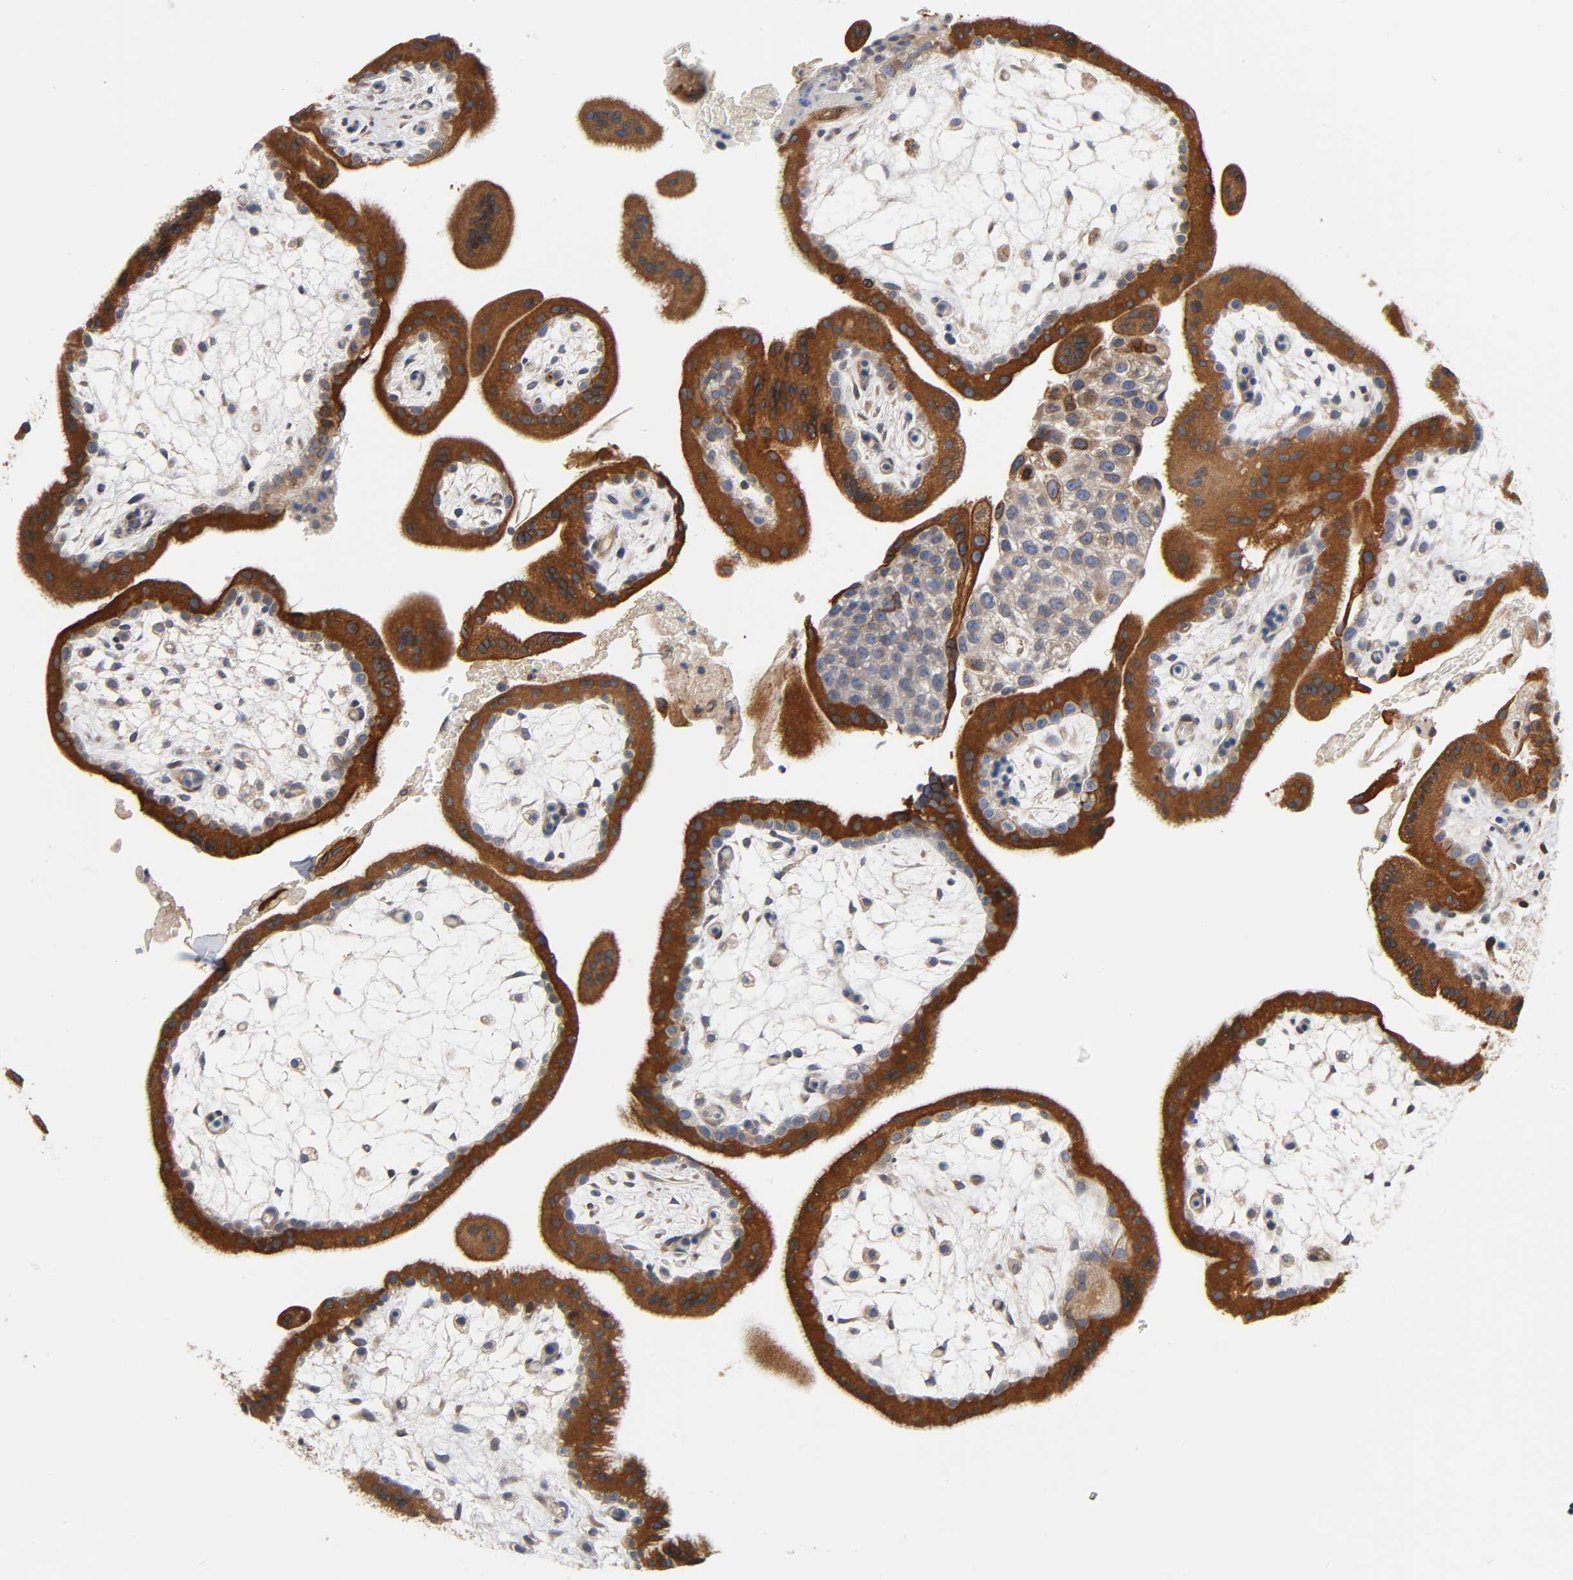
{"staining": {"intensity": "strong", "quantity": ">75%", "location": "cytoplasmic/membranous"}, "tissue": "placenta", "cell_type": "Trophoblastic cells", "image_type": "normal", "snomed": [{"axis": "morphology", "description": "Normal tissue, NOS"}, {"axis": "topography", "description": "Placenta"}], "caption": "Placenta stained for a protein displays strong cytoplasmic/membranous positivity in trophoblastic cells. Nuclei are stained in blue.", "gene": "ASB6", "patient": {"sex": "female", "age": 35}}